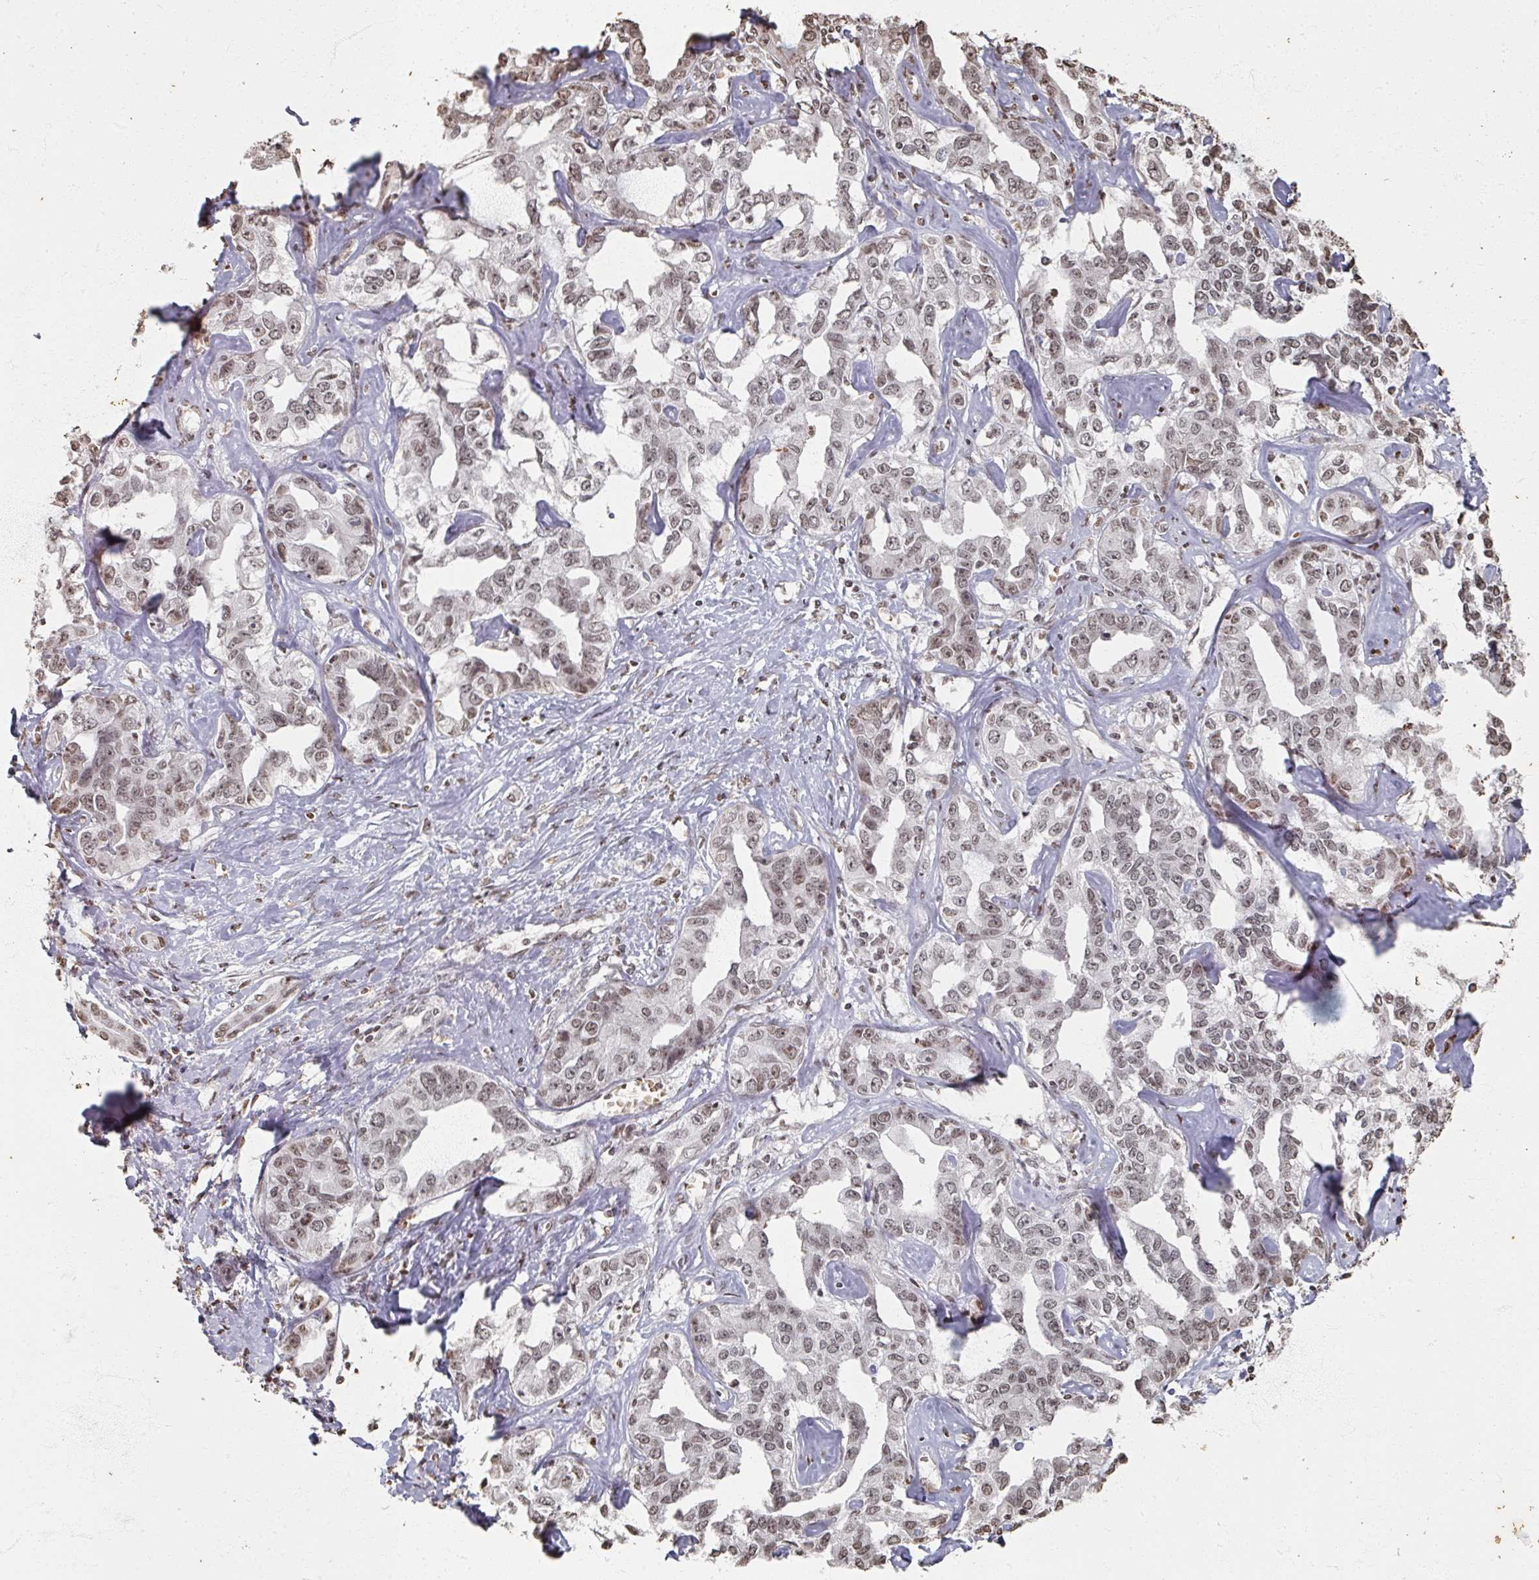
{"staining": {"intensity": "weak", "quantity": ">75%", "location": "nuclear"}, "tissue": "liver cancer", "cell_type": "Tumor cells", "image_type": "cancer", "snomed": [{"axis": "morphology", "description": "Cholangiocarcinoma"}, {"axis": "topography", "description": "Liver"}], "caption": "IHC micrograph of neoplastic tissue: human cholangiocarcinoma (liver) stained using immunohistochemistry demonstrates low levels of weak protein expression localized specifically in the nuclear of tumor cells, appearing as a nuclear brown color.", "gene": "DCUN1D5", "patient": {"sex": "male", "age": 59}}